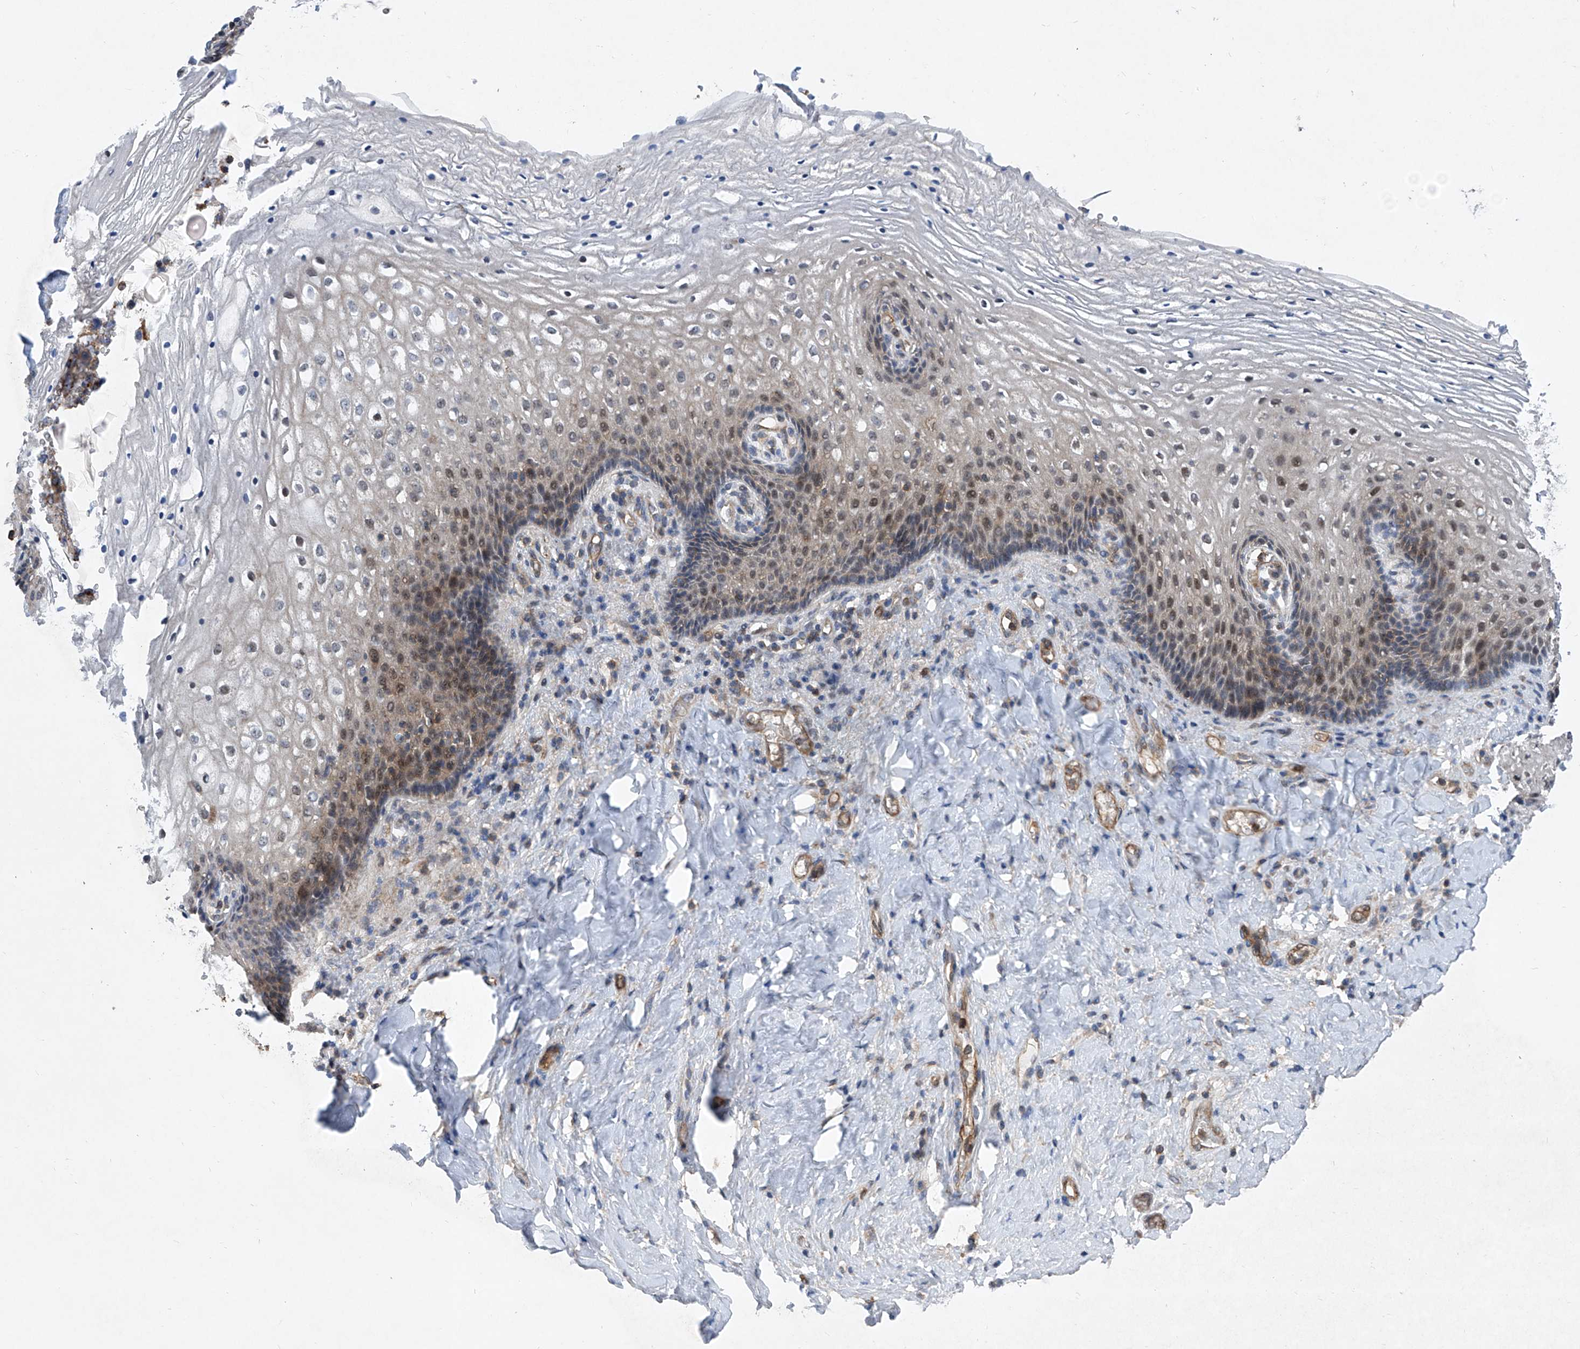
{"staining": {"intensity": "weak", "quantity": "<25%", "location": "nuclear"}, "tissue": "vagina", "cell_type": "Squamous epithelial cells", "image_type": "normal", "snomed": [{"axis": "morphology", "description": "Normal tissue, NOS"}, {"axis": "topography", "description": "Vagina"}], "caption": "Immunohistochemical staining of unremarkable human vagina reveals no significant staining in squamous epithelial cells.", "gene": "NT5C3A", "patient": {"sex": "female", "age": 60}}